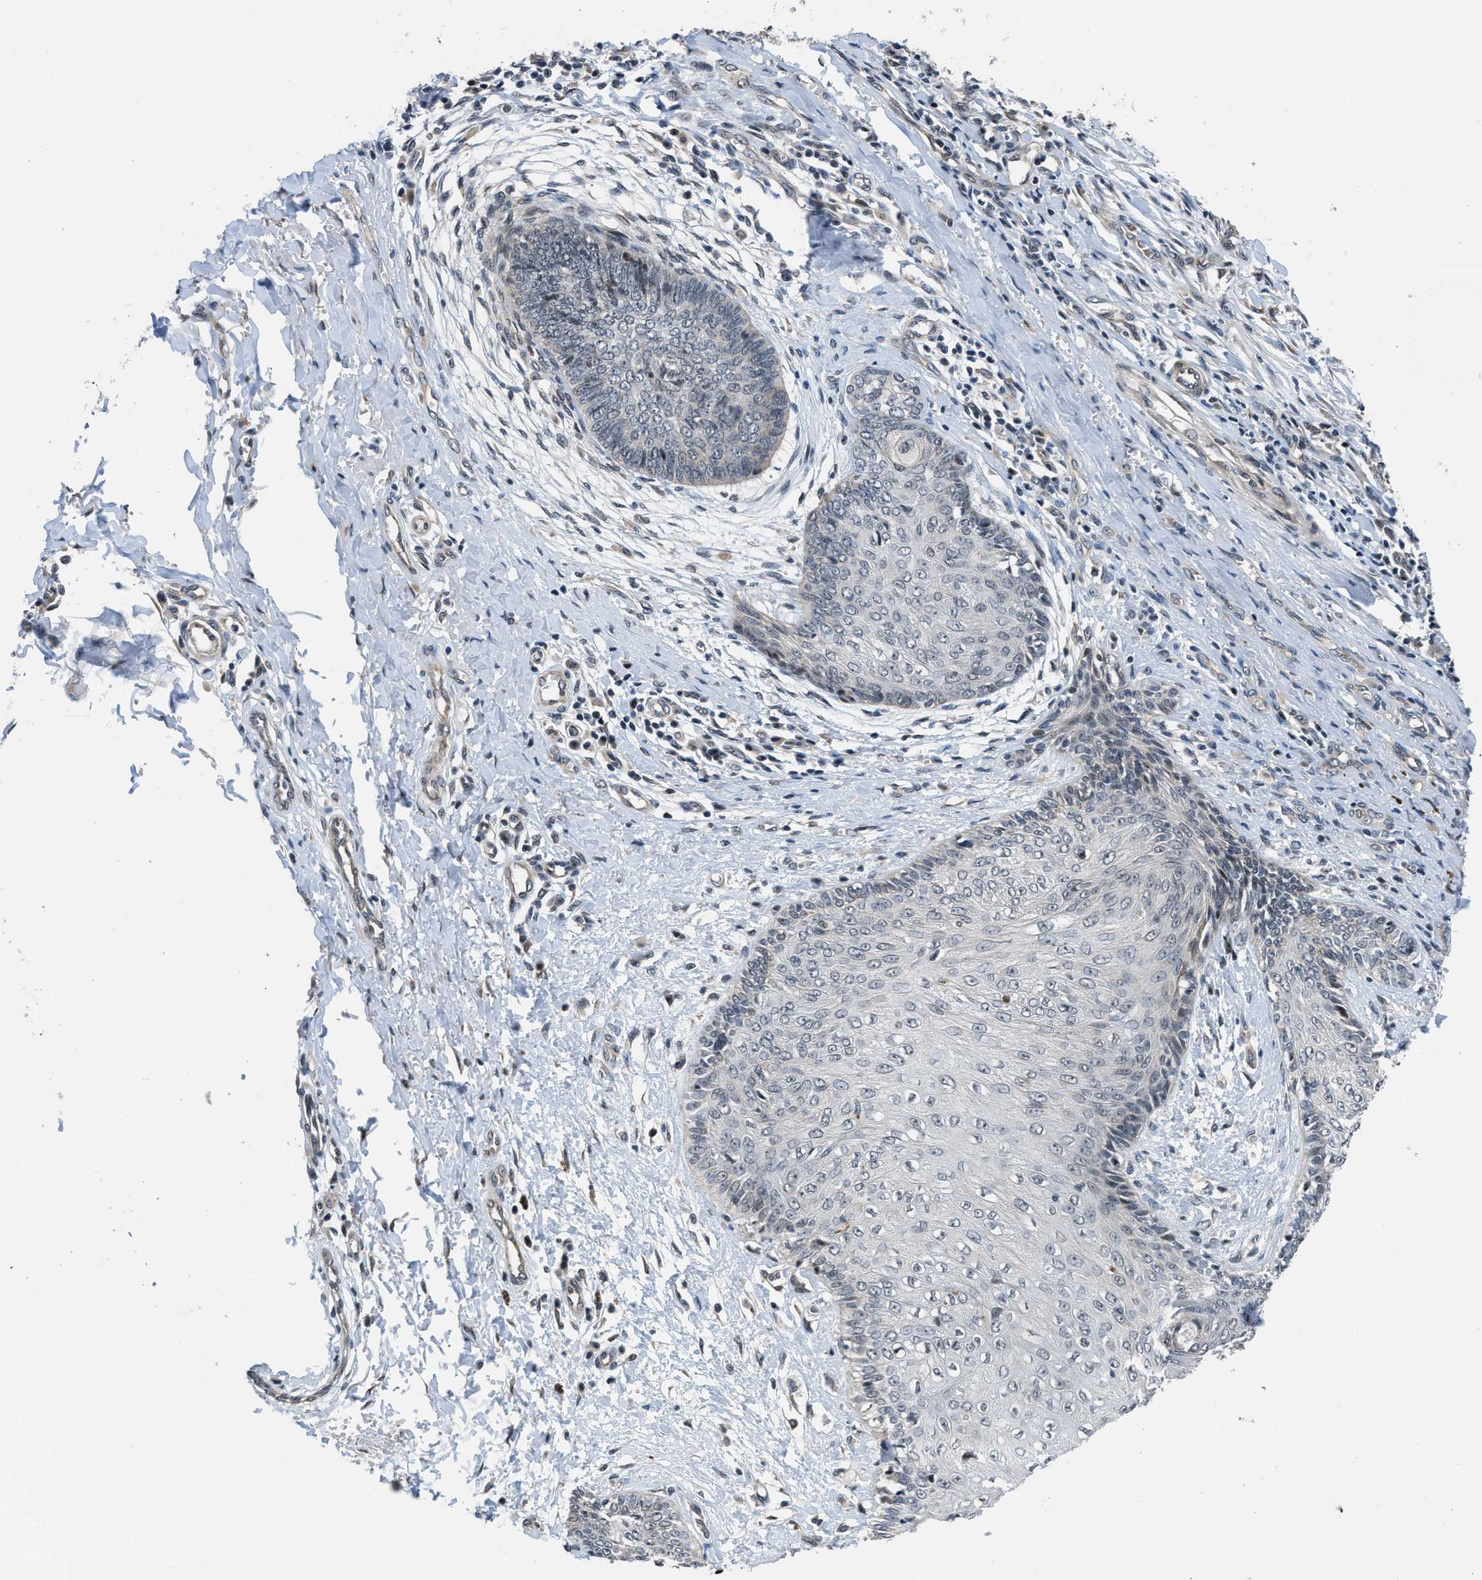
{"staining": {"intensity": "weak", "quantity": "<25%", "location": "cytoplasmic/membranous,nuclear"}, "tissue": "skin cancer", "cell_type": "Tumor cells", "image_type": "cancer", "snomed": [{"axis": "morphology", "description": "Basal cell carcinoma"}, {"axis": "topography", "description": "Skin"}], "caption": "Immunohistochemistry of skin cancer shows no expression in tumor cells.", "gene": "SETD5", "patient": {"sex": "female", "age": 64}}